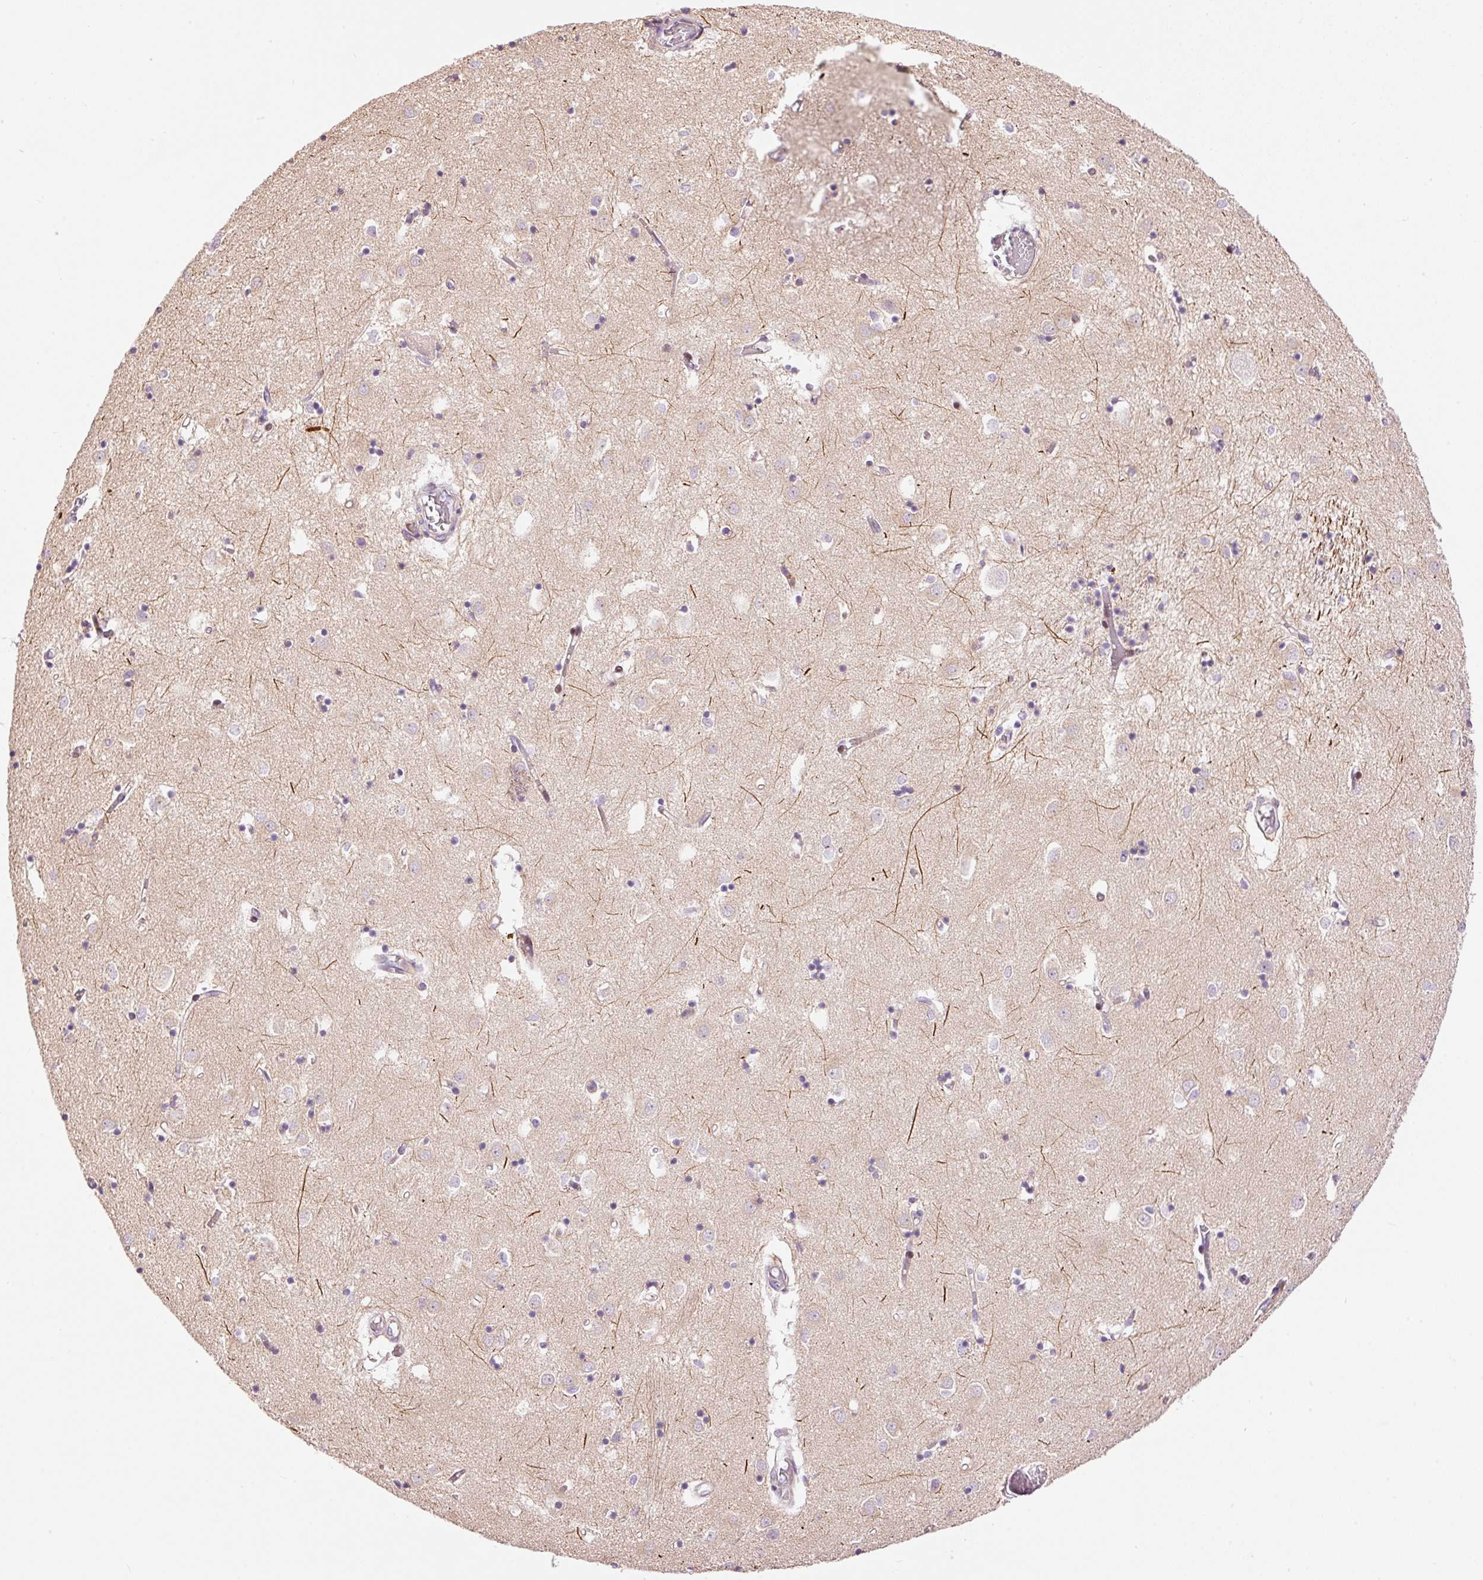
{"staining": {"intensity": "negative", "quantity": "none", "location": "none"}, "tissue": "caudate", "cell_type": "Glial cells", "image_type": "normal", "snomed": [{"axis": "morphology", "description": "Normal tissue, NOS"}, {"axis": "topography", "description": "Lateral ventricle wall"}], "caption": "DAB immunohistochemical staining of normal human caudate shows no significant positivity in glial cells. Brightfield microscopy of immunohistochemistry stained with DAB (3,3'-diaminobenzidine) (brown) and hematoxylin (blue), captured at high magnification.", "gene": "DOK6", "patient": {"sex": "male", "age": 70}}